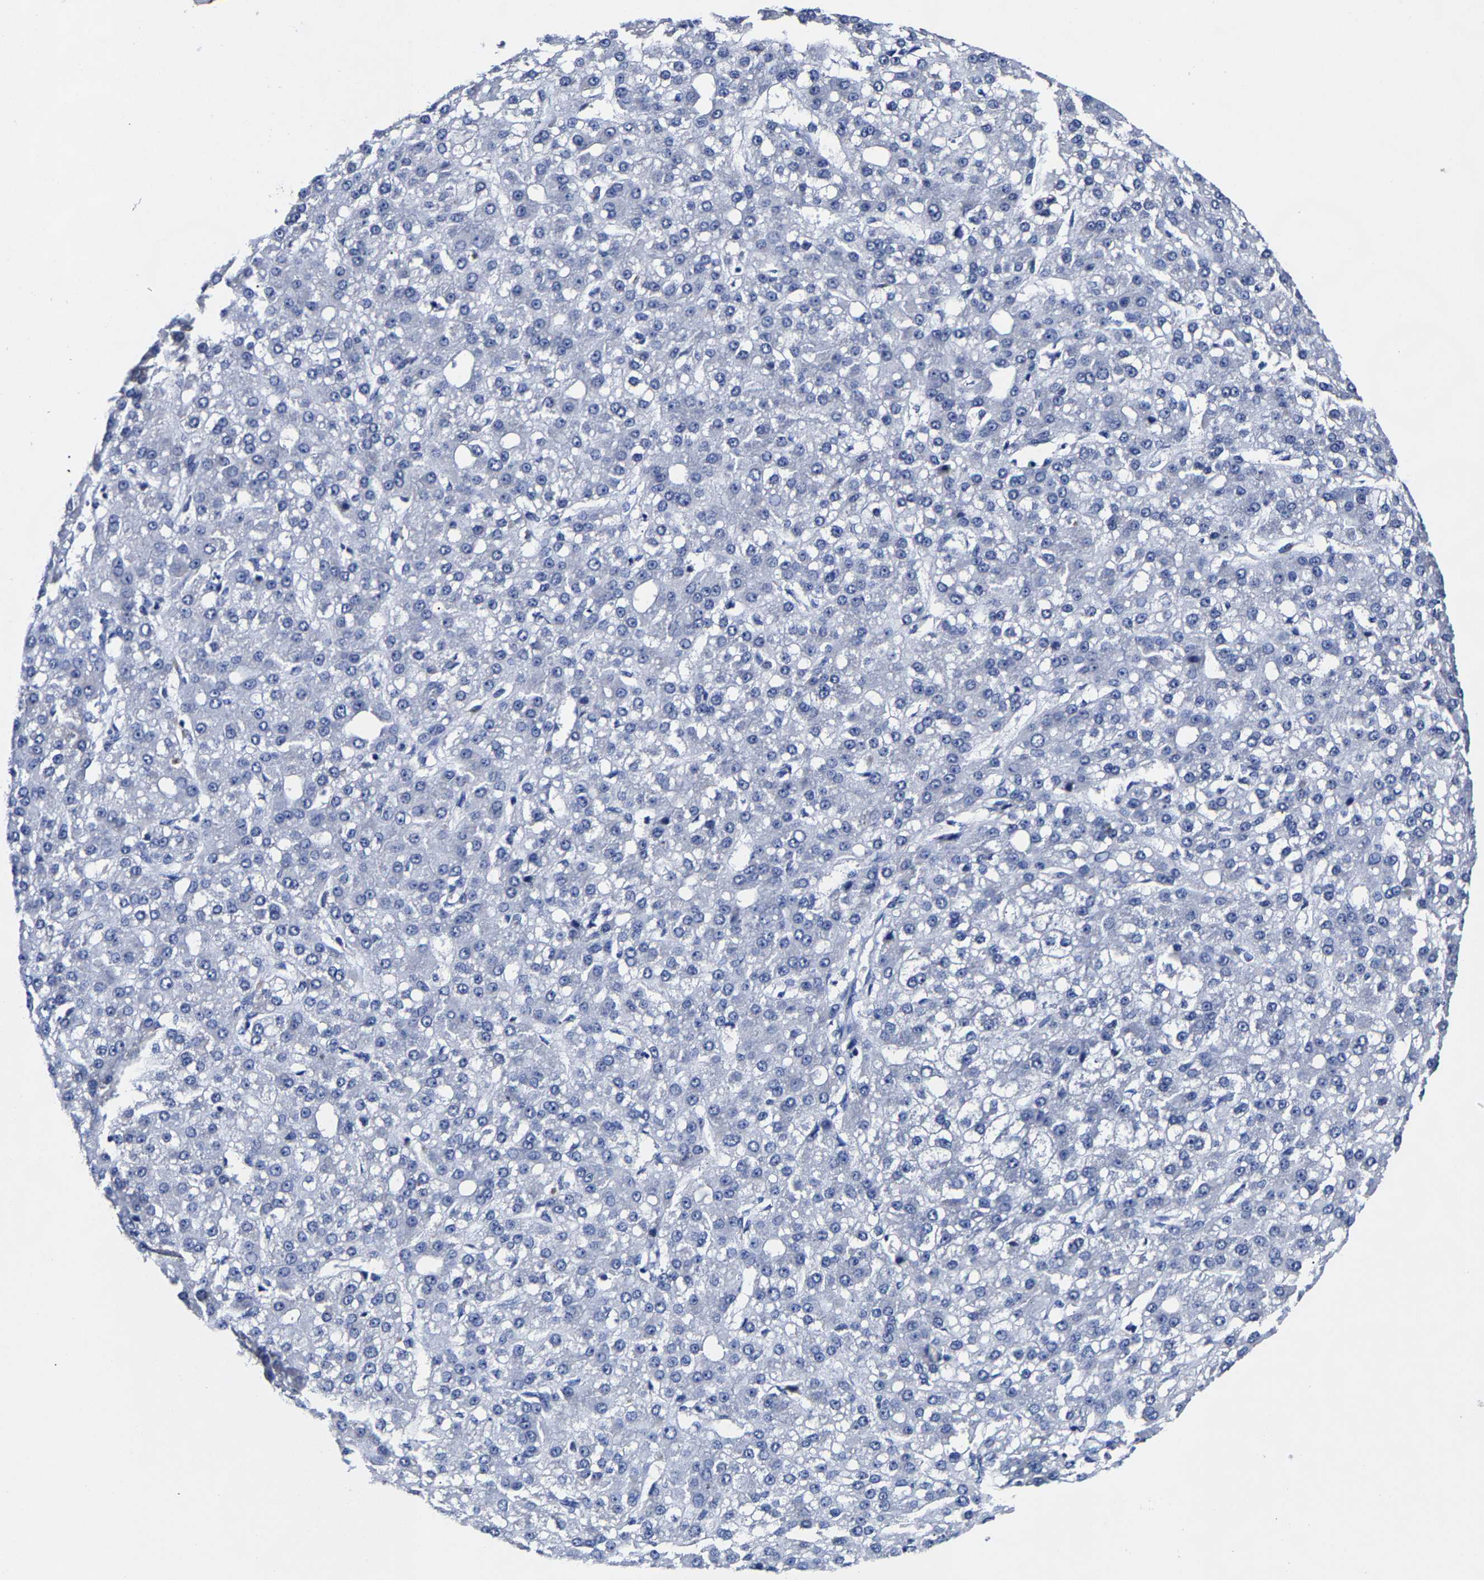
{"staining": {"intensity": "negative", "quantity": "none", "location": "none"}, "tissue": "liver cancer", "cell_type": "Tumor cells", "image_type": "cancer", "snomed": [{"axis": "morphology", "description": "Carcinoma, Hepatocellular, NOS"}, {"axis": "topography", "description": "Liver"}], "caption": "Protein analysis of liver cancer (hepatocellular carcinoma) shows no significant positivity in tumor cells.", "gene": "CPA2", "patient": {"sex": "male", "age": 67}}